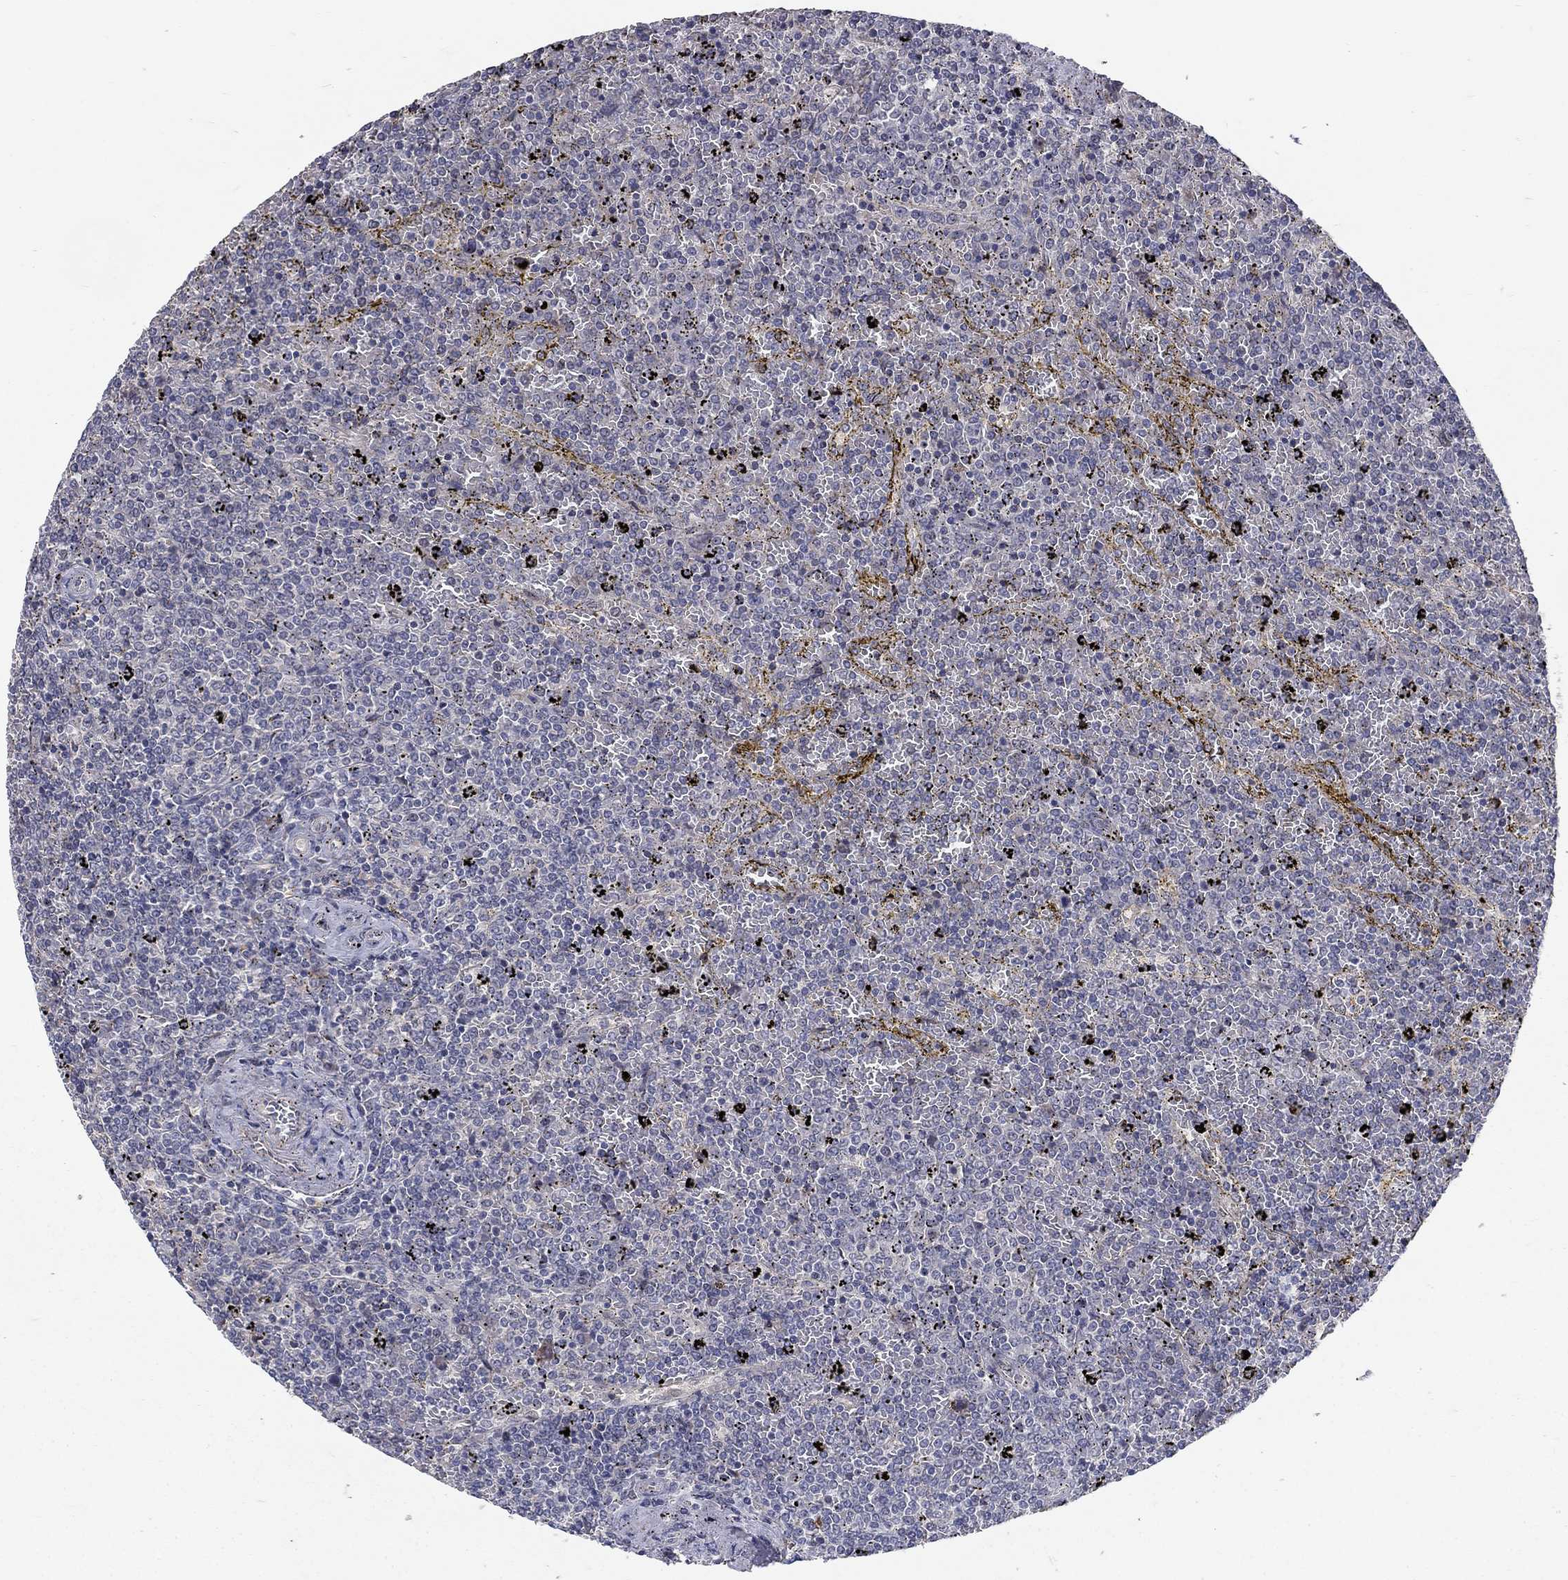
{"staining": {"intensity": "negative", "quantity": "none", "location": "none"}, "tissue": "lymphoma", "cell_type": "Tumor cells", "image_type": "cancer", "snomed": [{"axis": "morphology", "description": "Malignant lymphoma, non-Hodgkin's type, Low grade"}, {"axis": "topography", "description": "Spleen"}], "caption": "A histopathology image of human low-grade malignant lymphoma, non-Hodgkin's type is negative for staining in tumor cells.", "gene": "FAM3B", "patient": {"sex": "female", "age": 77}}